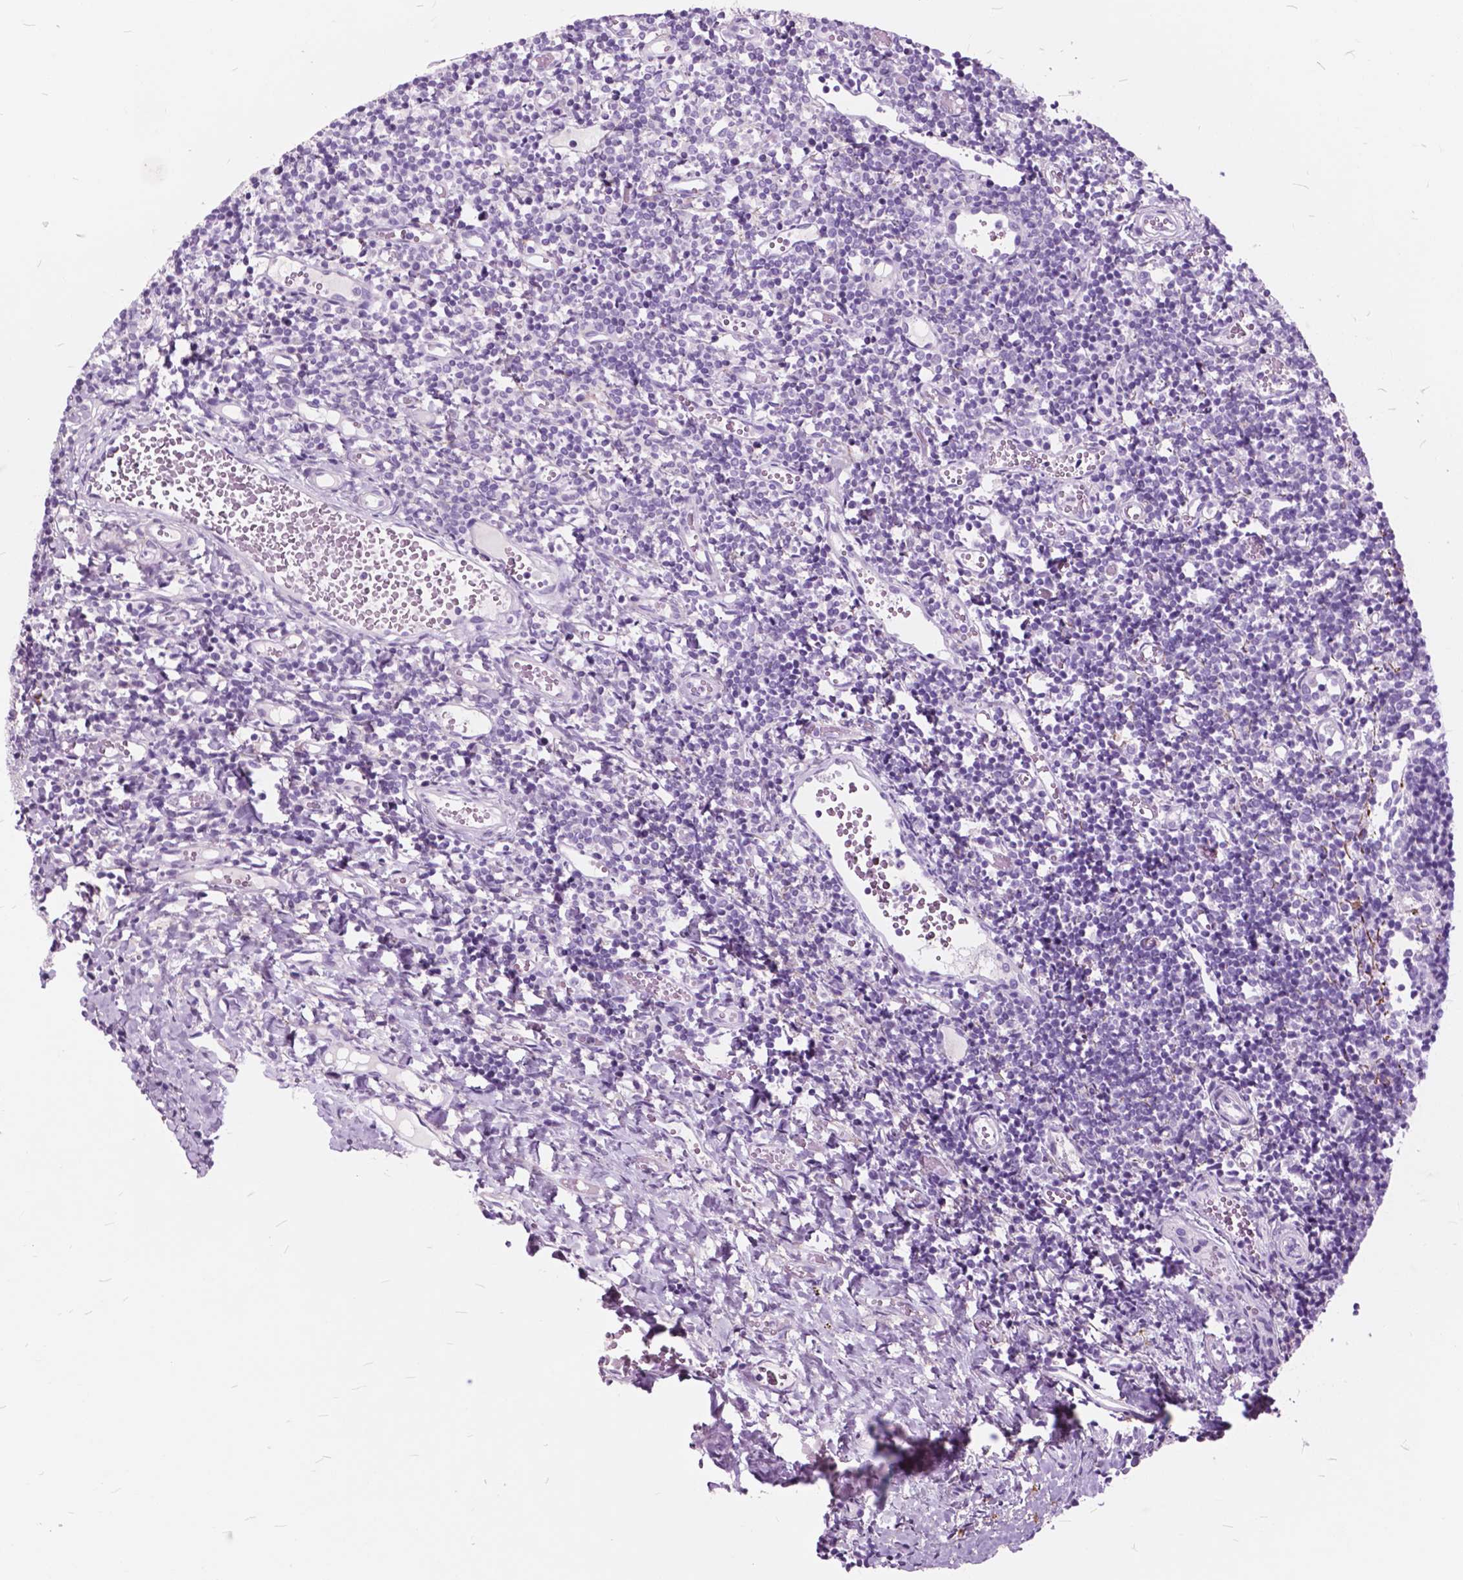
{"staining": {"intensity": "negative", "quantity": "none", "location": "none"}, "tissue": "tonsil", "cell_type": "Germinal center cells", "image_type": "normal", "snomed": [{"axis": "morphology", "description": "Normal tissue, NOS"}, {"axis": "topography", "description": "Tonsil"}], "caption": "High power microscopy photomicrograph of an IHC photomicrograph of benign tonsil, revealing no significant positivity in germinal center cells.", "gene": "GDF9", "patient": {"sex": "female", "age": 10}}